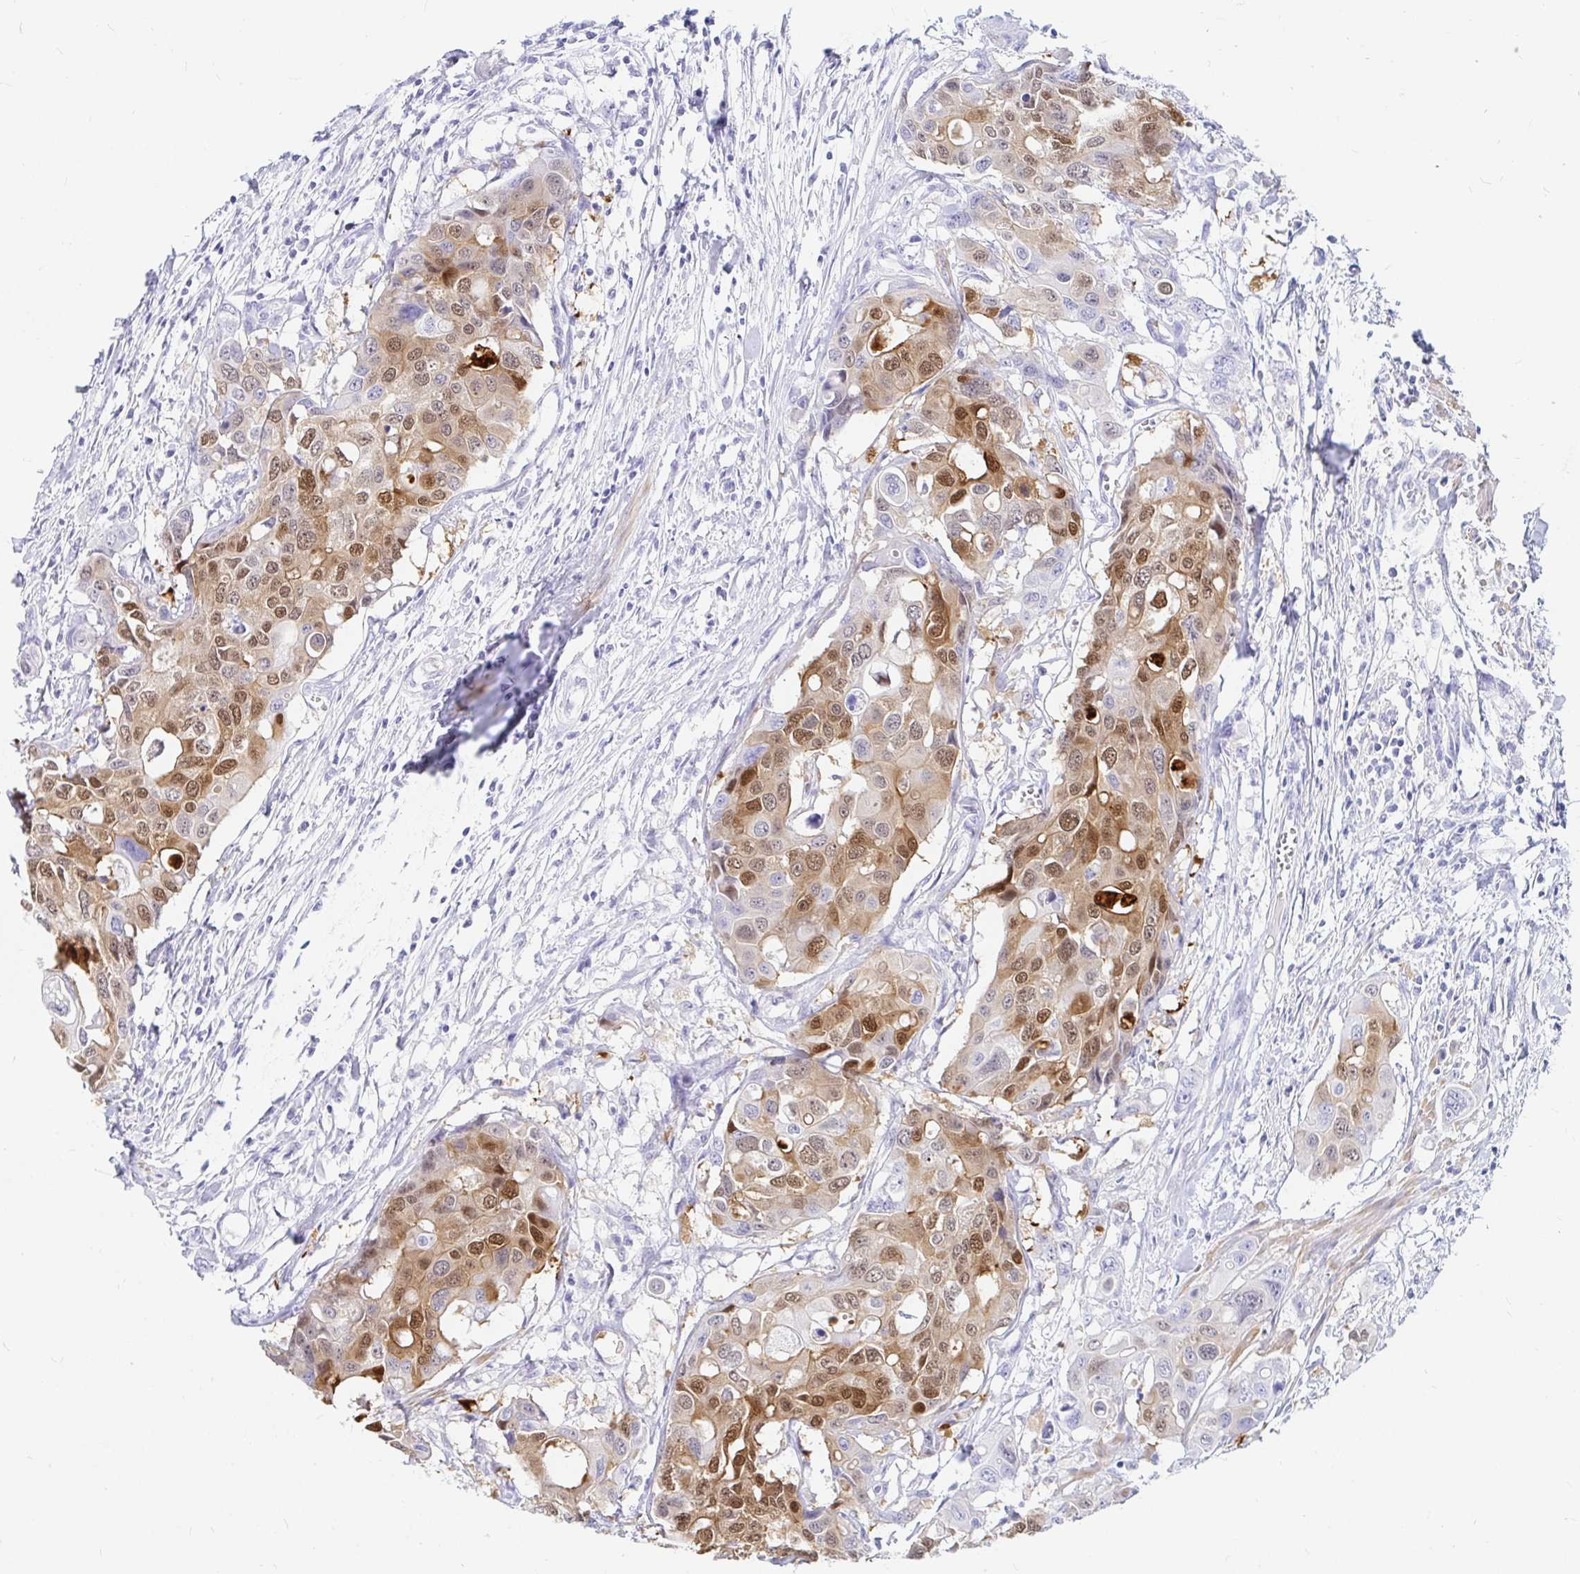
{"staining": {"intensity": "moderate", "quantity": "25%-75%", "location": "cytoplasmic/membranous,nuclear"}, "tissue": "colorectal cancer", "cell_type": "Tumor cells", "image_type": "cancer", "snomed": [{"axis": "morphology", "description": "Adenocarcinoma, NOS"}, {"axis": "topography", "description": "Colon"}], "caption": "Protein expression analysis of human colorectal cancer reveals moderate cytoplasmic/membranous and nuclear positivity in approximately 25%-75% of tumor cells.", "gene": "PPP1R1B", "patient": {"sex": "male", "age": 77}}